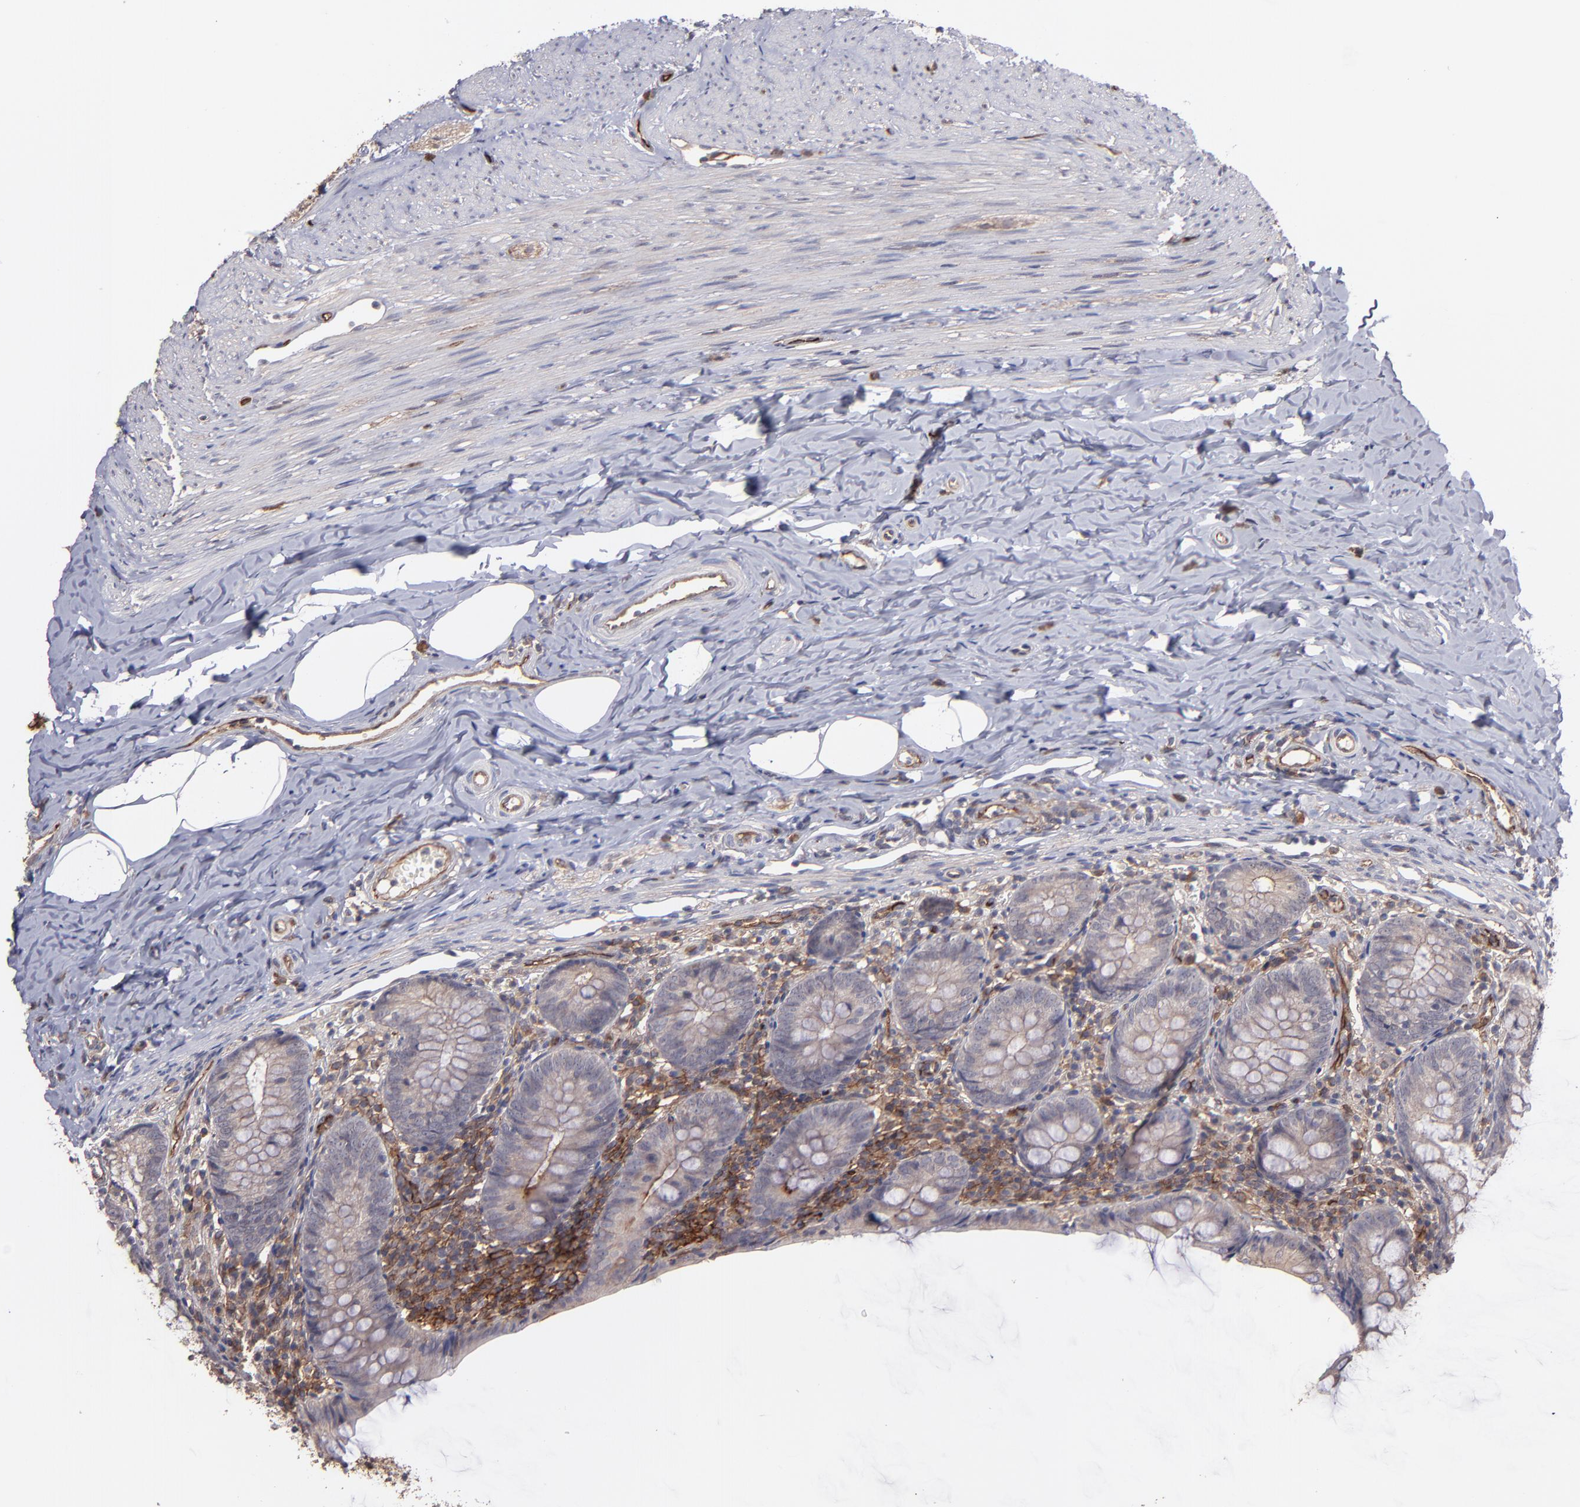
{"staining": {"intensity": "weak", "quantity": "25%-75%", "location": "cytoplasmic/membranous"}, "tissue": "appendix", "cell_type": "Glandular cells", "image_type": "normal", "snomed": [{"axis": "morphology", "description": "Normal tissue, NOS"}, {"axis": "topography", "description": "Appendix"}], "caption": "Glandular cells exhibit low levels of weak cytoplasmic/membranous expression in approximately 25%-75% of cells in normal human appendix.", "gene": "ICAM1", "patient": {"sex": "female", "age": 10}}